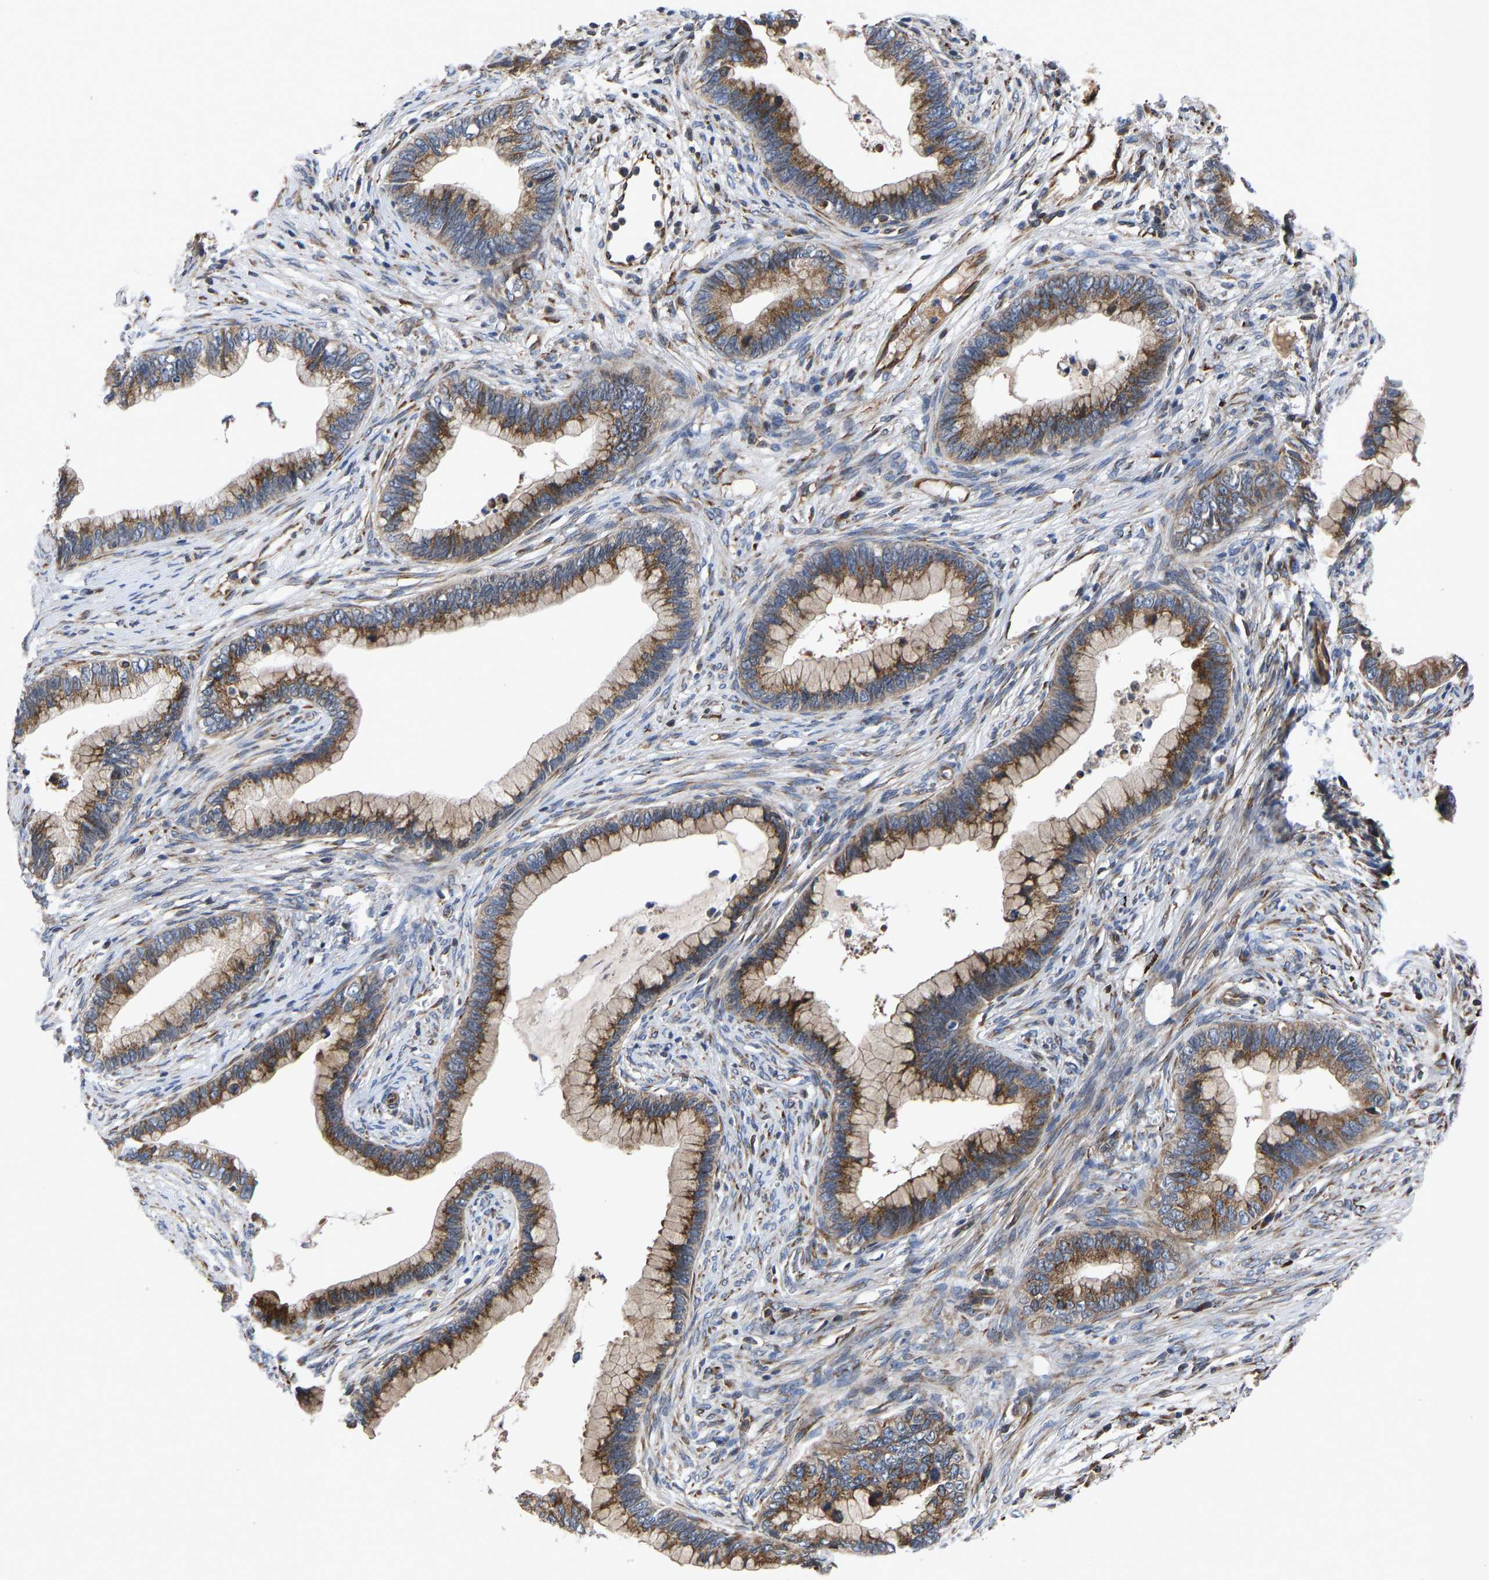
{"staining": {"intensity": "moderate", "quantity": ">75%", "location": "cytoplasmic/membranous"}, "tissue": "cervical cancer", "cell_type": "Tumor cells", "image_type": "cancer", "snomed": [{"axis": "morphology", "description": "Adenocarcinoma, NOS"}, {"axis": "topography", "description": "Cervix"}], "caption": "Cervical cancer stained with IHC reveals moderate cytoplasmic/membranous positivity in about >75% of tumor cells. (IHC, brightfield microscopy, high magnification).", "gene": "FRRS1", "patient": {"sex": "female", "age": 44}}